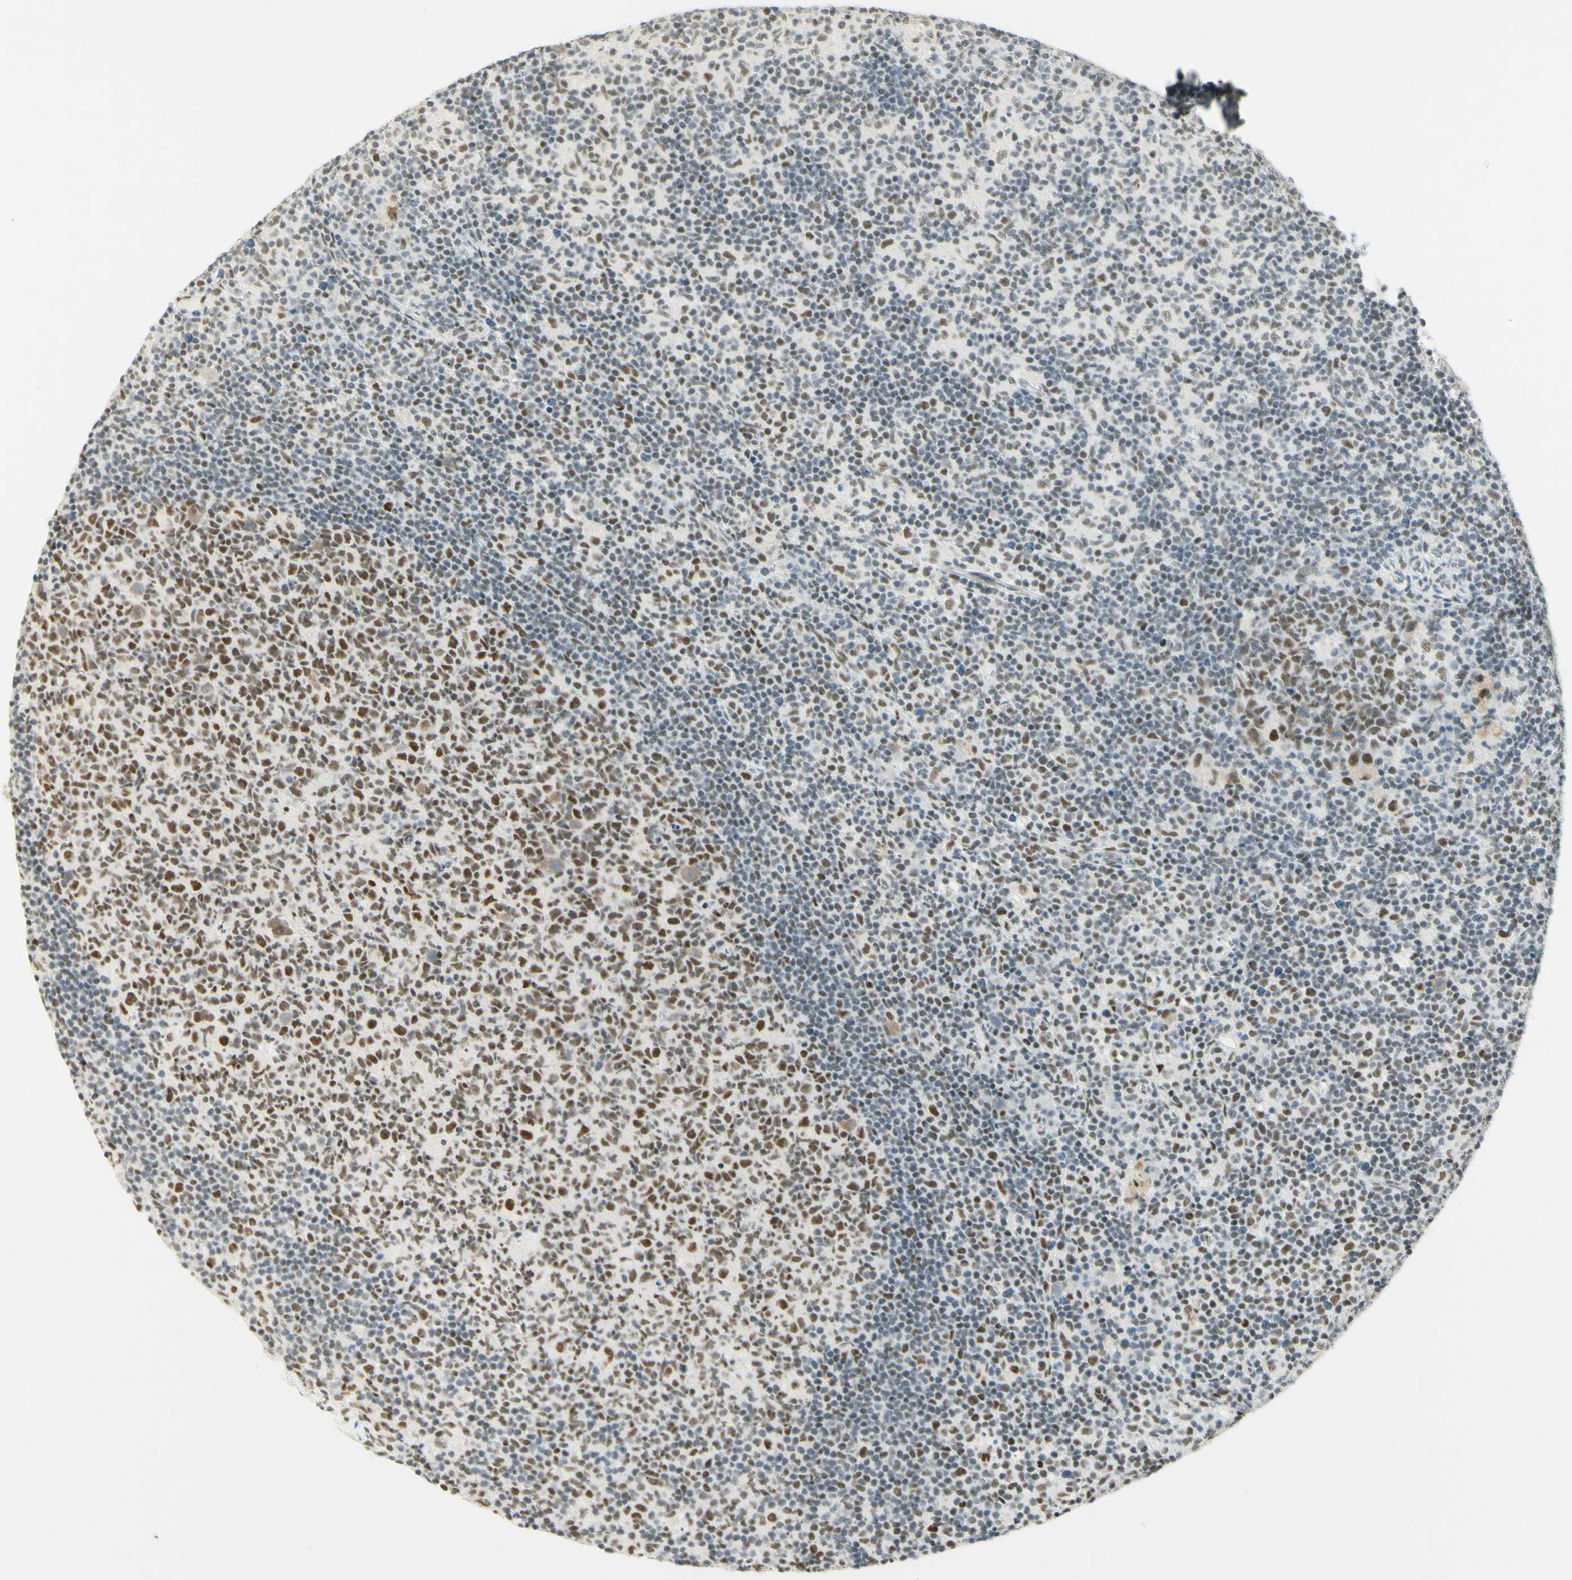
{"staining": {"intensity": "moderate", "quantity": "25%-75%", "location": "cytoplasmic/membranous,nuclear"}, "tissue": "lymph node", "cell_type": "Germinal center cells", "image_type": "normal", "snomed": [{"axis": "morphology", "description": "Normal tissue, NOS"}, {"axis": "morphology", "description": "Inflammation, NOS"}, {"axis": "topography", "description": "Lymph node"}], "caption": "This image reveals IHC staining of normal lymph node, with medium moderate cytoplasmic/membranous,nuclear expression in approximately 25%-75% of germinal center cells.", "gene": "PMS2", "patient": {"sex": "male", "age": 55}}